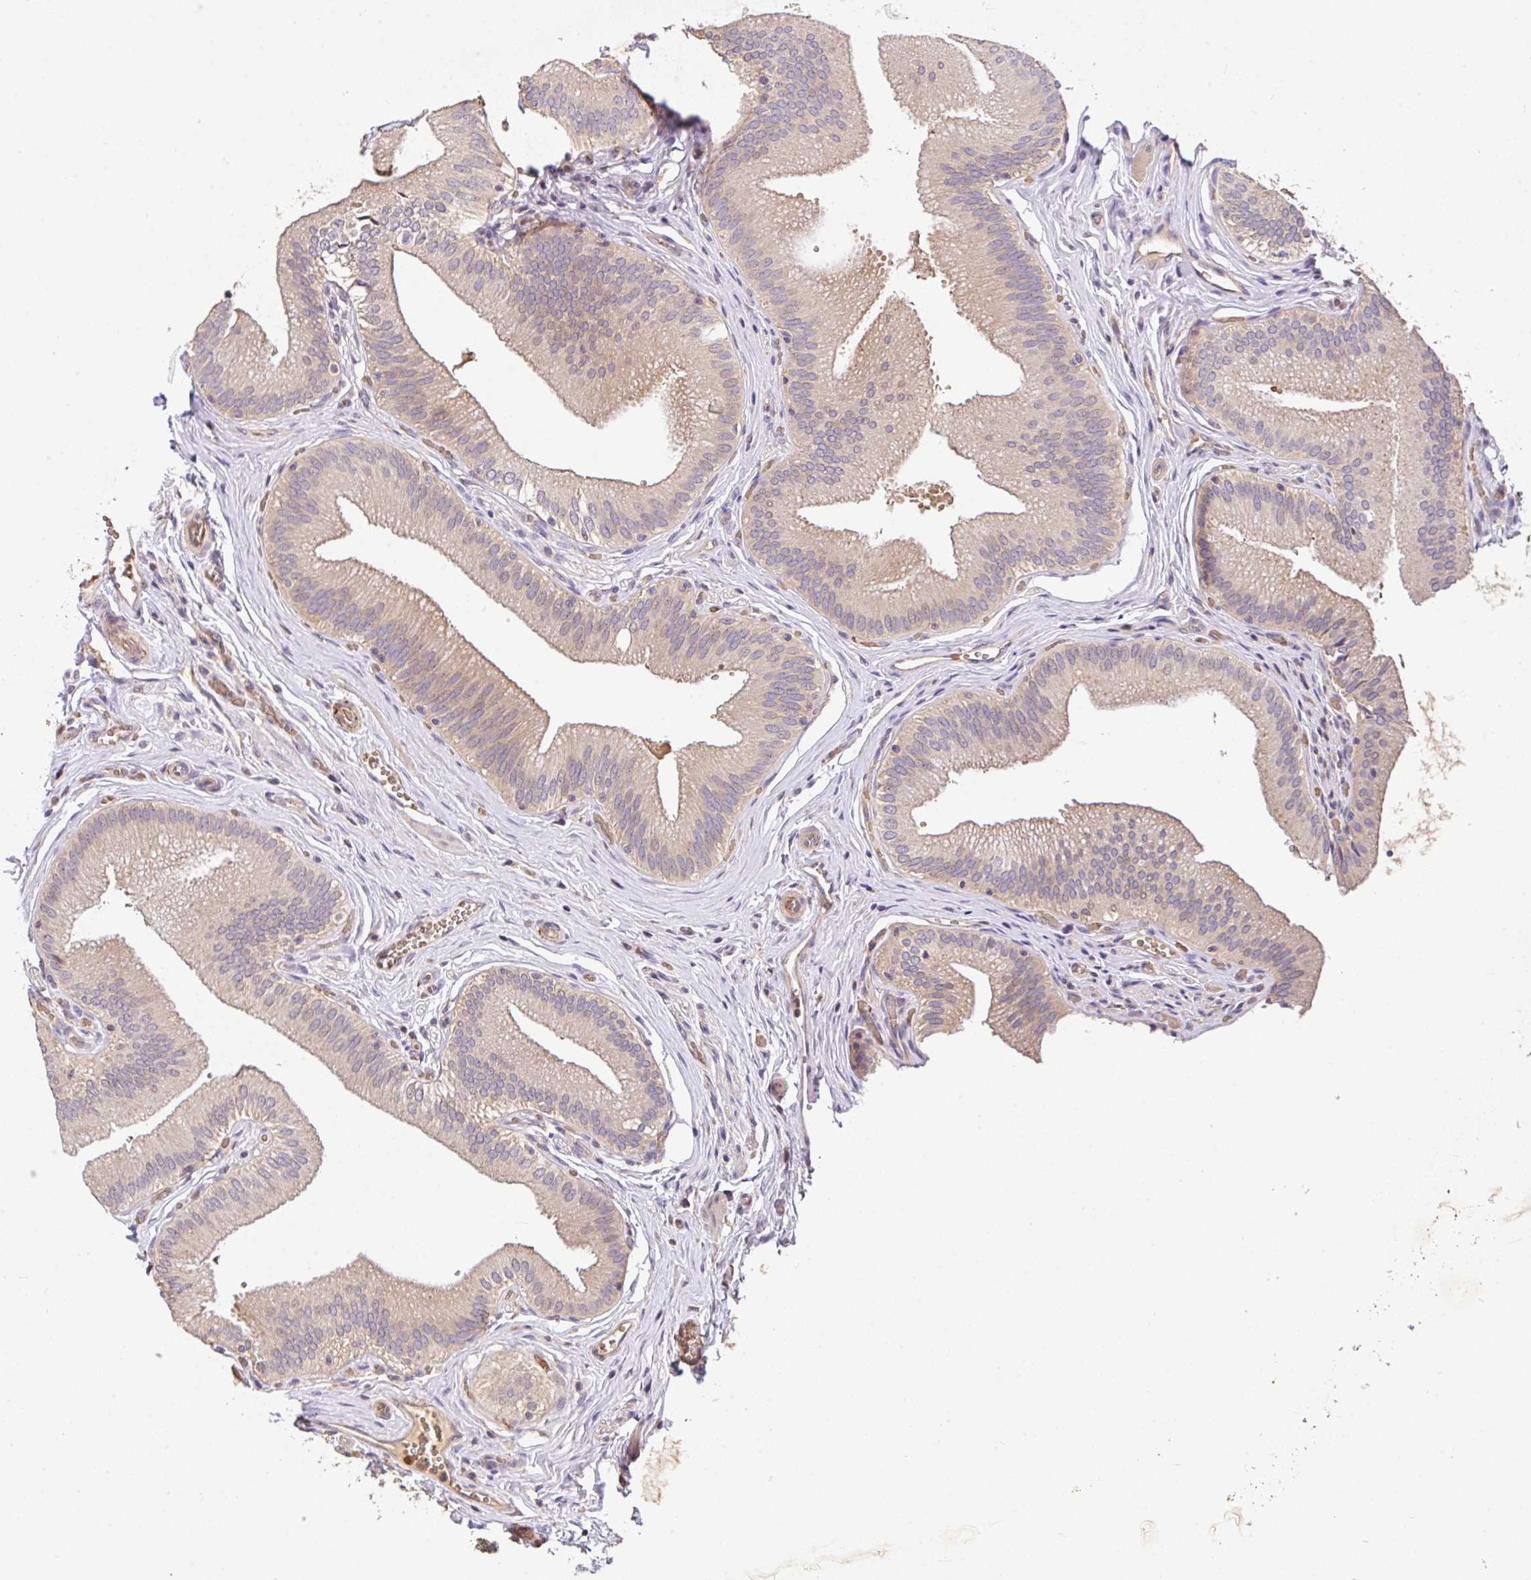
{"staining": {"intensity": "moderate", "quantity": "25%-75%", "location": "cytoplasmic/membranous"}, "tissue": "gallbladder", "cell_type": "Glandular cells", "image_type": "normal", "snomed": [{"axis": "morphology", "description": "Normal tissue, NOS"}, {"axis": "topography", "description": "Gallbladder"}], "caption": "Glandular cells demonstrate medium levels of moderate cytoplasmic/membranous positivity in approximately 25%-75% of cells in normal human gallbladder. The staining was performed using DAB, with brown indicating positive protein expression. Nuclei are stained blue with hematoxylin.", "gene": "C1QTNF9B", "patient": {"sex": "male", "age": 17}}